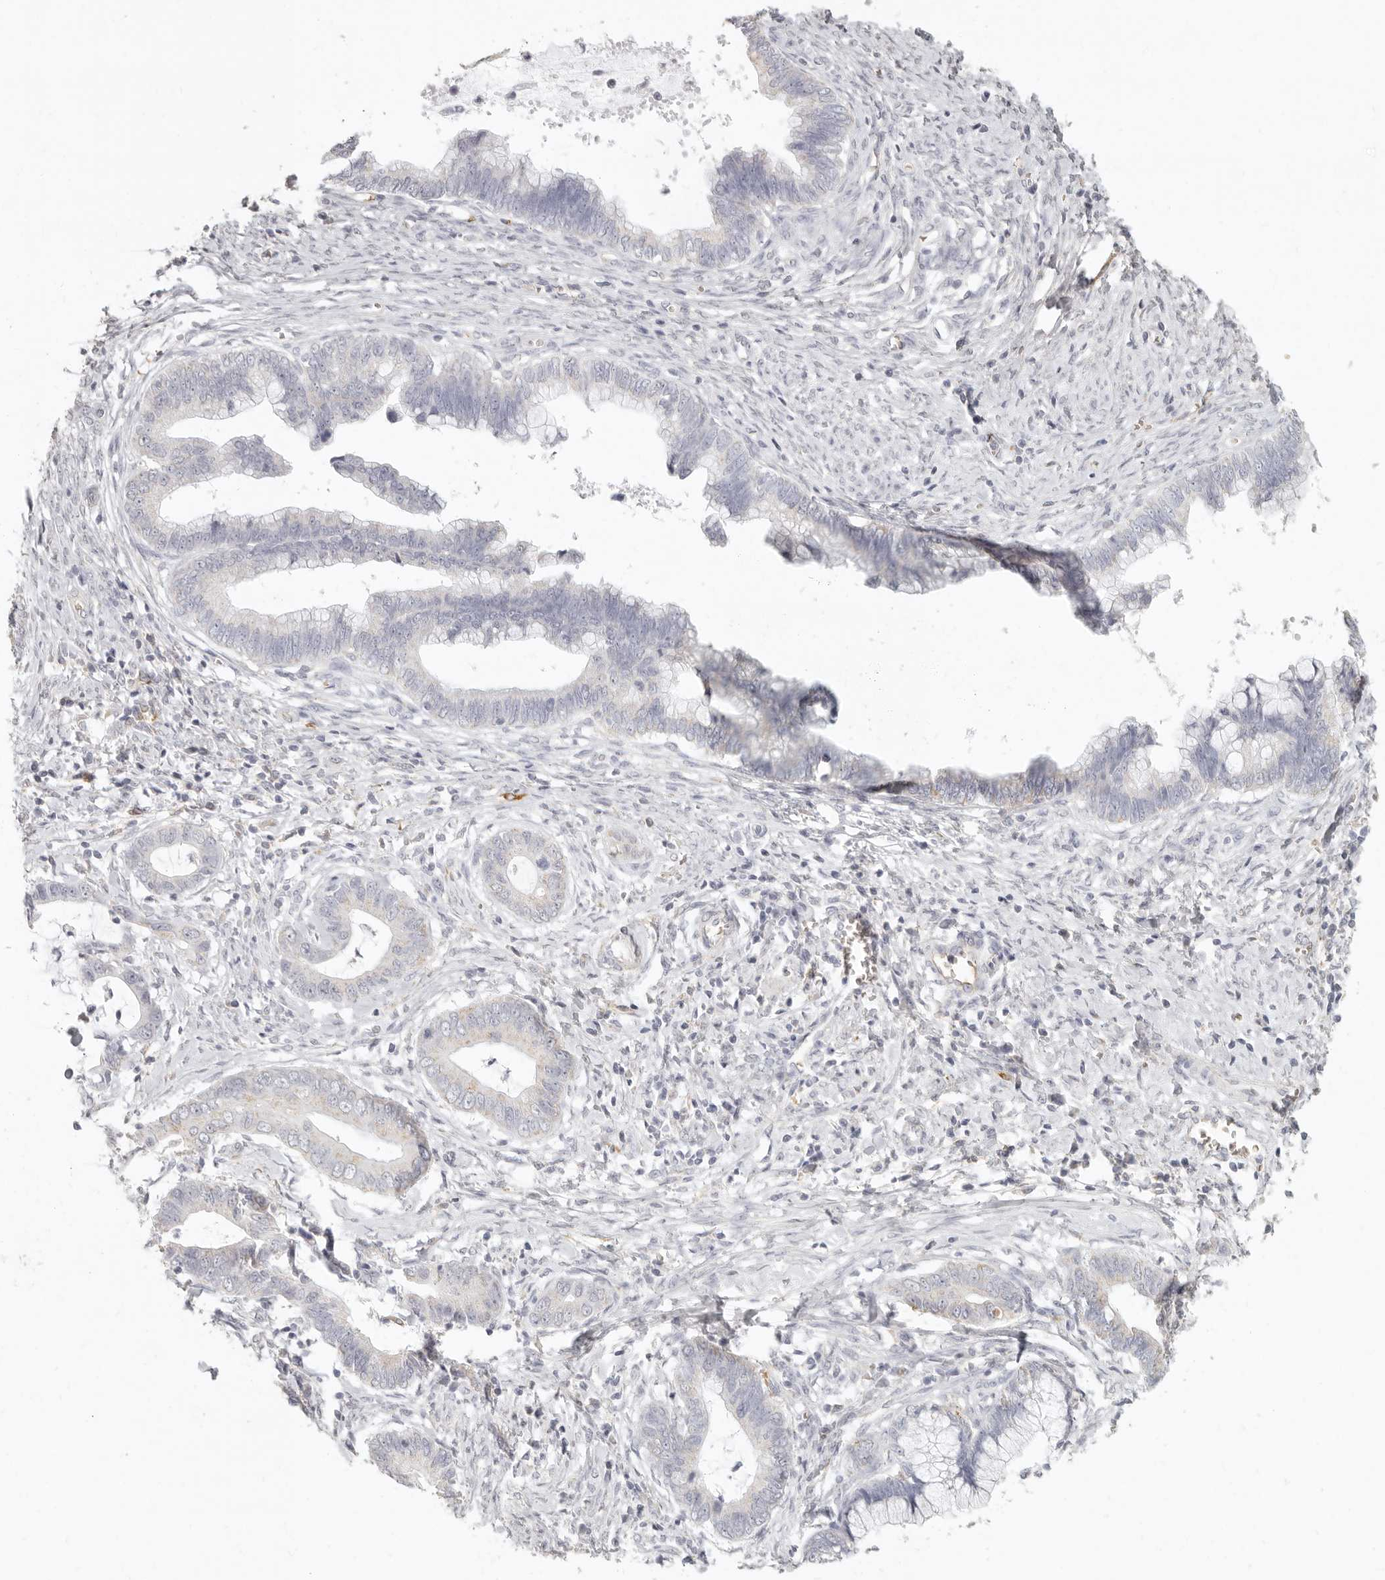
{"staining": {"intensity": "negative", "quantity": "none", "location": "none"}, "tissue": "cervical cancer", "cell_type": "Tumor cells", "image_type": "cancer", "snomed": [{"axis": "morphology", "description": "Adenocarcinoma, NOS"}, {"axis": "topography", "description": "Cervix"}], "caption": "Micrograph shows no significant protein staining in tumor cells of adenocarcinoma (cervical). The staining is performed using DAB brown chromogen with nuclei counter-stained in using hematoxylin.", "gene": "NIBAN1", "patient": {"sex": "female", "age": 44}}